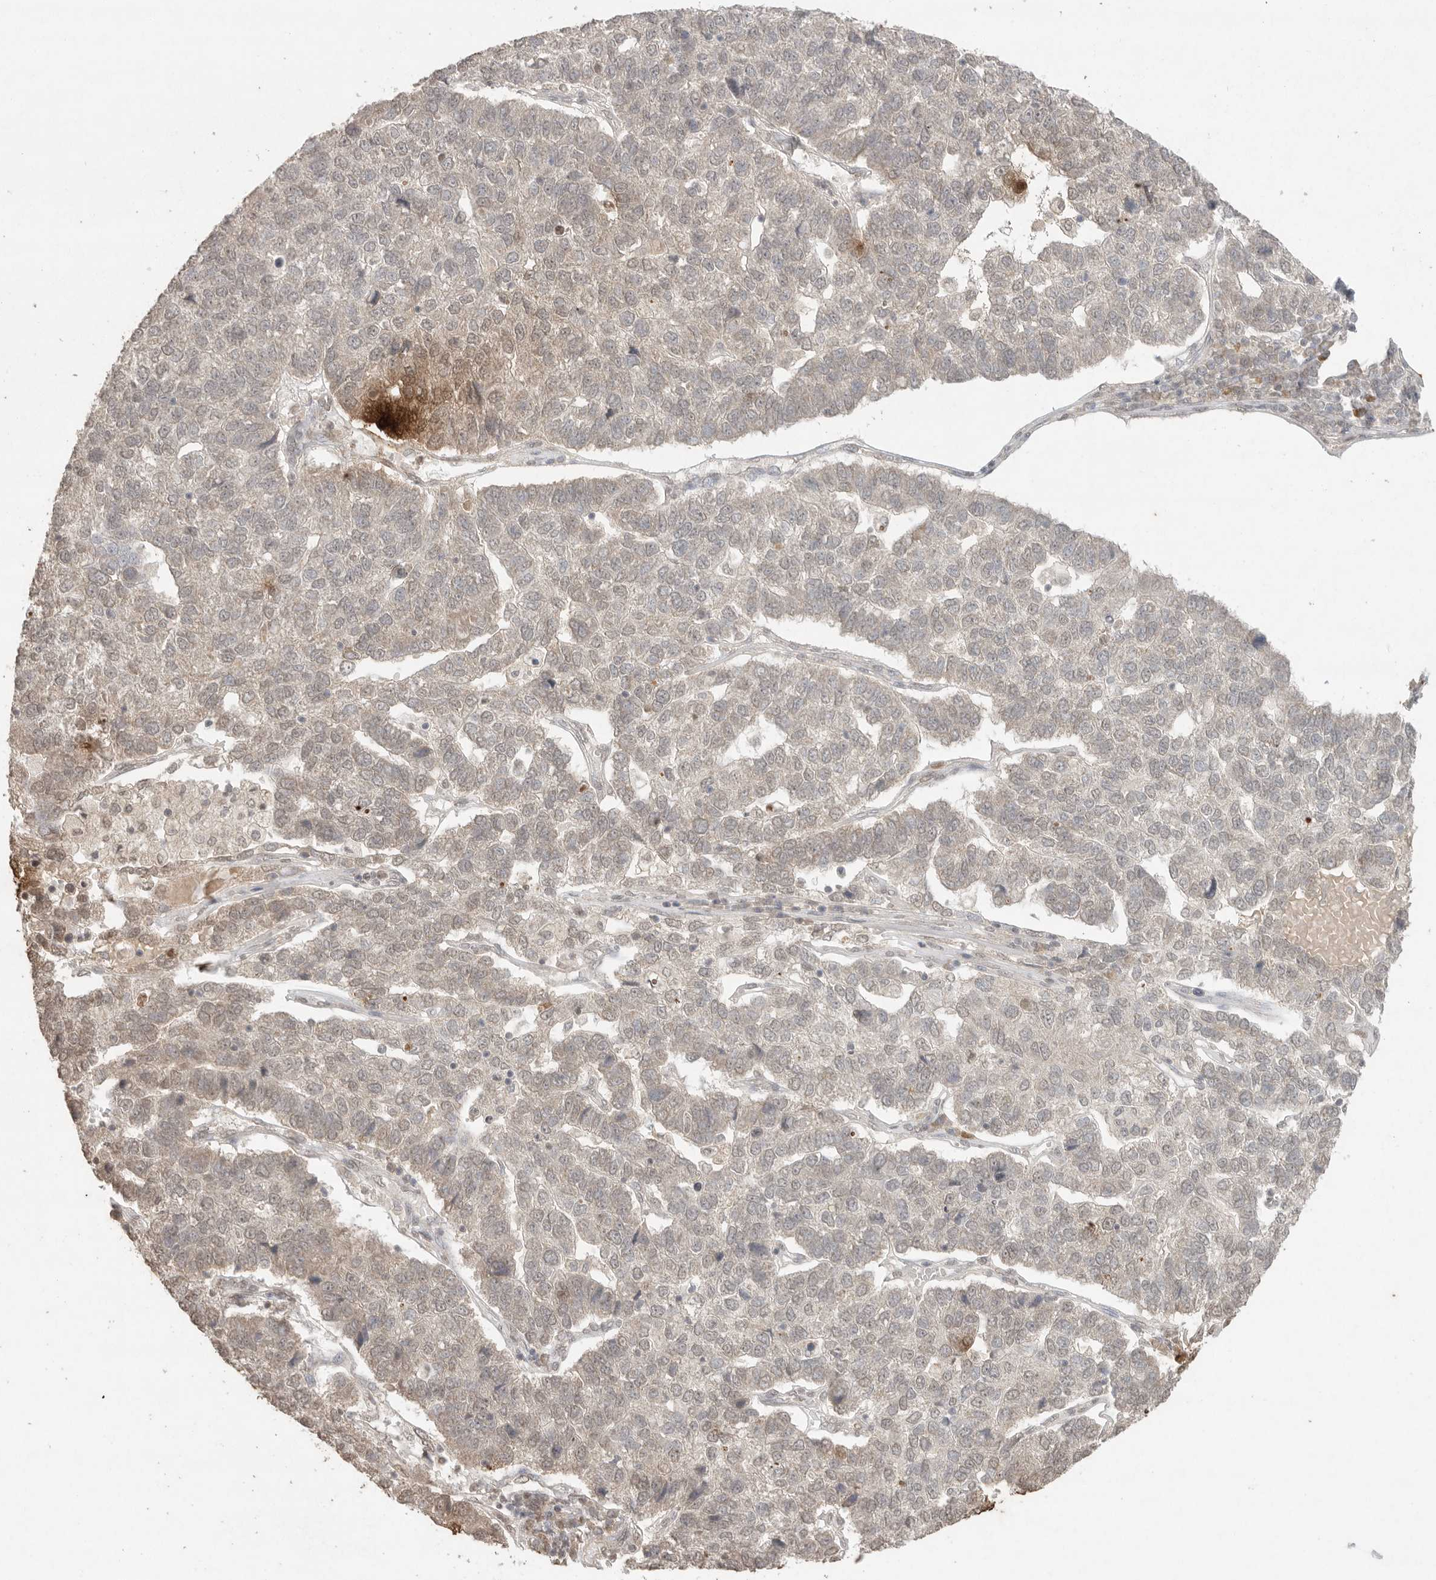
{"staining": {"intensity": "weak", "quantity": "<25%", "location": "nuclear"}, "tissue": "pancreatic cancer", "cell_type": "Tumor cells", "image_type": "cancer", "snomed": [{"axis": "morphology", "description": "Adenocarcinoma, NOS"}, {"axis": "topography", "description": "Pancreas"}], "caption": "Micrograph shows no protein staining in tumor cells of pancreatic cancer (adenocarcinoma) tissue.", "gene": "KLK5", "patient": {"sex": "female", "age": 61}}